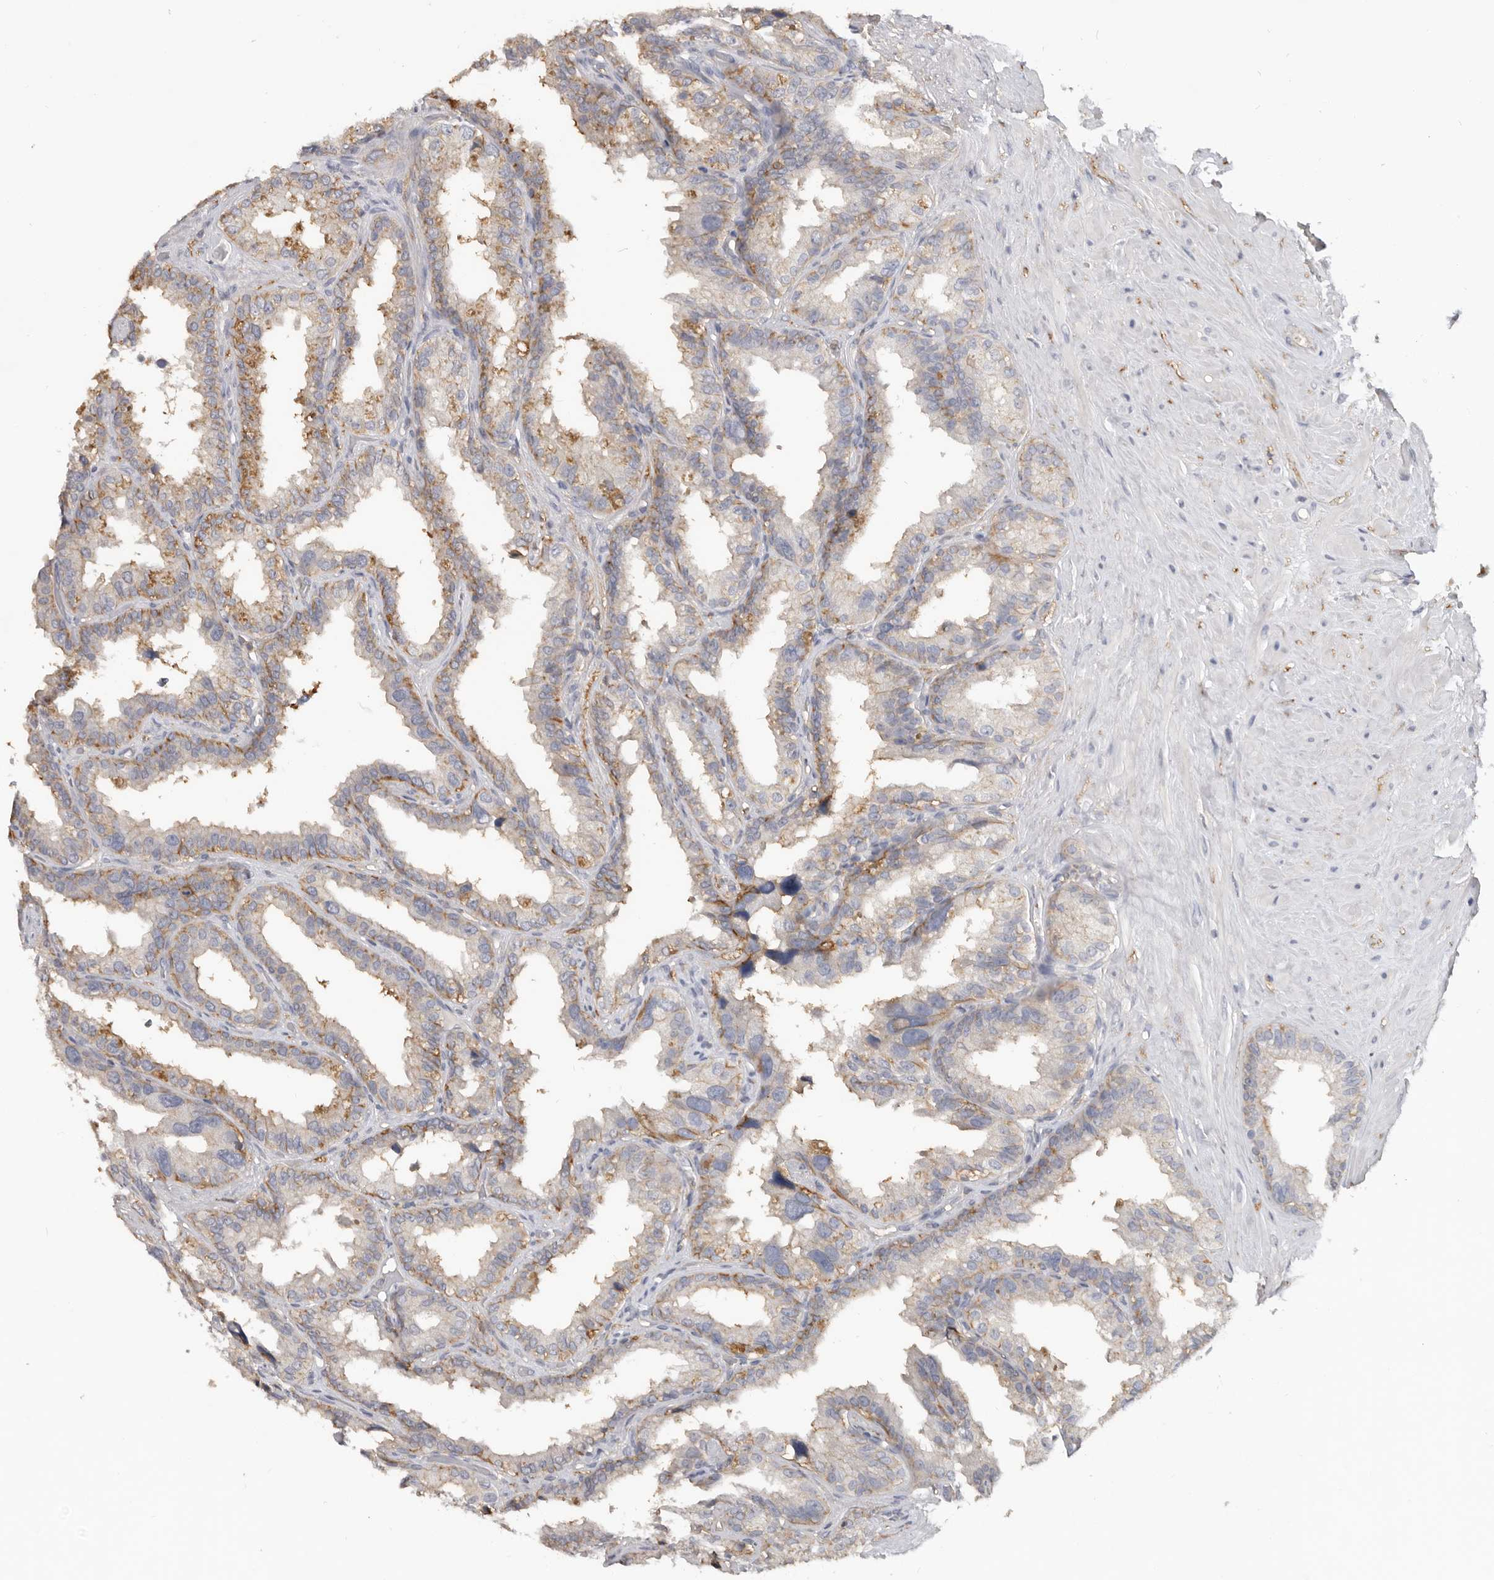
{"staining": {"intensity": "weak", "quantity": "25%-75%", "location": "cytoplasmic/membranous"}, "tissue": "seminal vesicle", "cell_type": "Glandular cells", "image_type": "normal", "snomed": [{"axis": "morphology", "description": "Normal tissue, NOS"}, {"axis": "topography", "description": "Seminal veicle"}], "caption": "Immunohistochemical staining of normal human seminal vesicle shows 25%-75% levels of weak cytoplasmic/membranous protein positivity in approximately 25%-75% of glandular cells.", "gene": "WDTC1", "patient": {"sex": "male", "age": 80}}